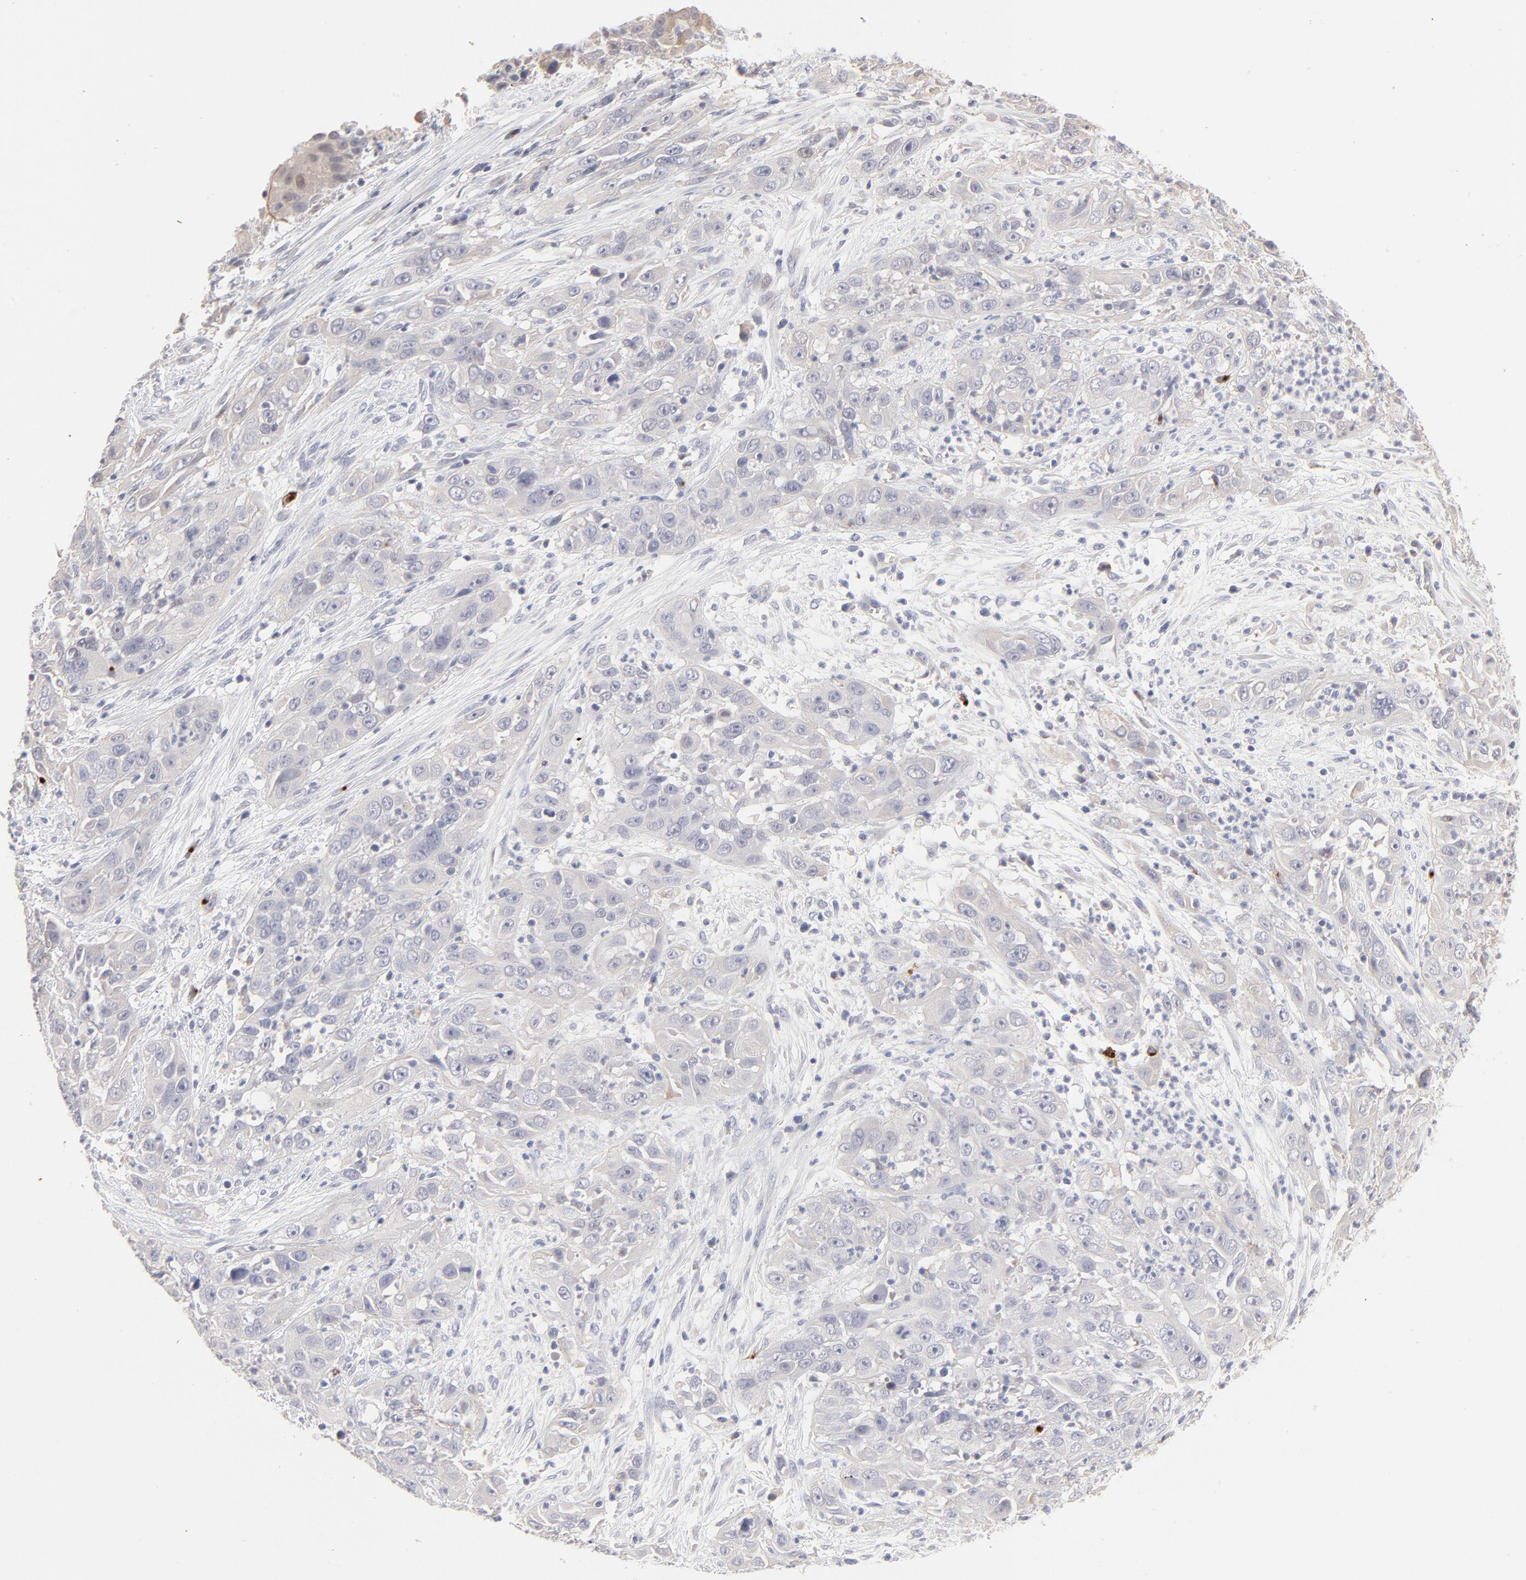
{"staining": {"intensity": "negative", "quantity": "none", "location": "none"}, "tissue": "cervical cancer", "cell_type": "Tumor cells", "image_type": "cancer", "snomed": [{"axis": "morphology", "description": "Squamous cell carcinoma, NOS"}, {"axis": "topography", "description": "Cervix"}], "caption": "Protein analysis of cervical squamous cell carcinoma reveals no significant positivity in tumor cells.", "gene": "ELF3", "patient": {"sex": "female", "age": 32}}